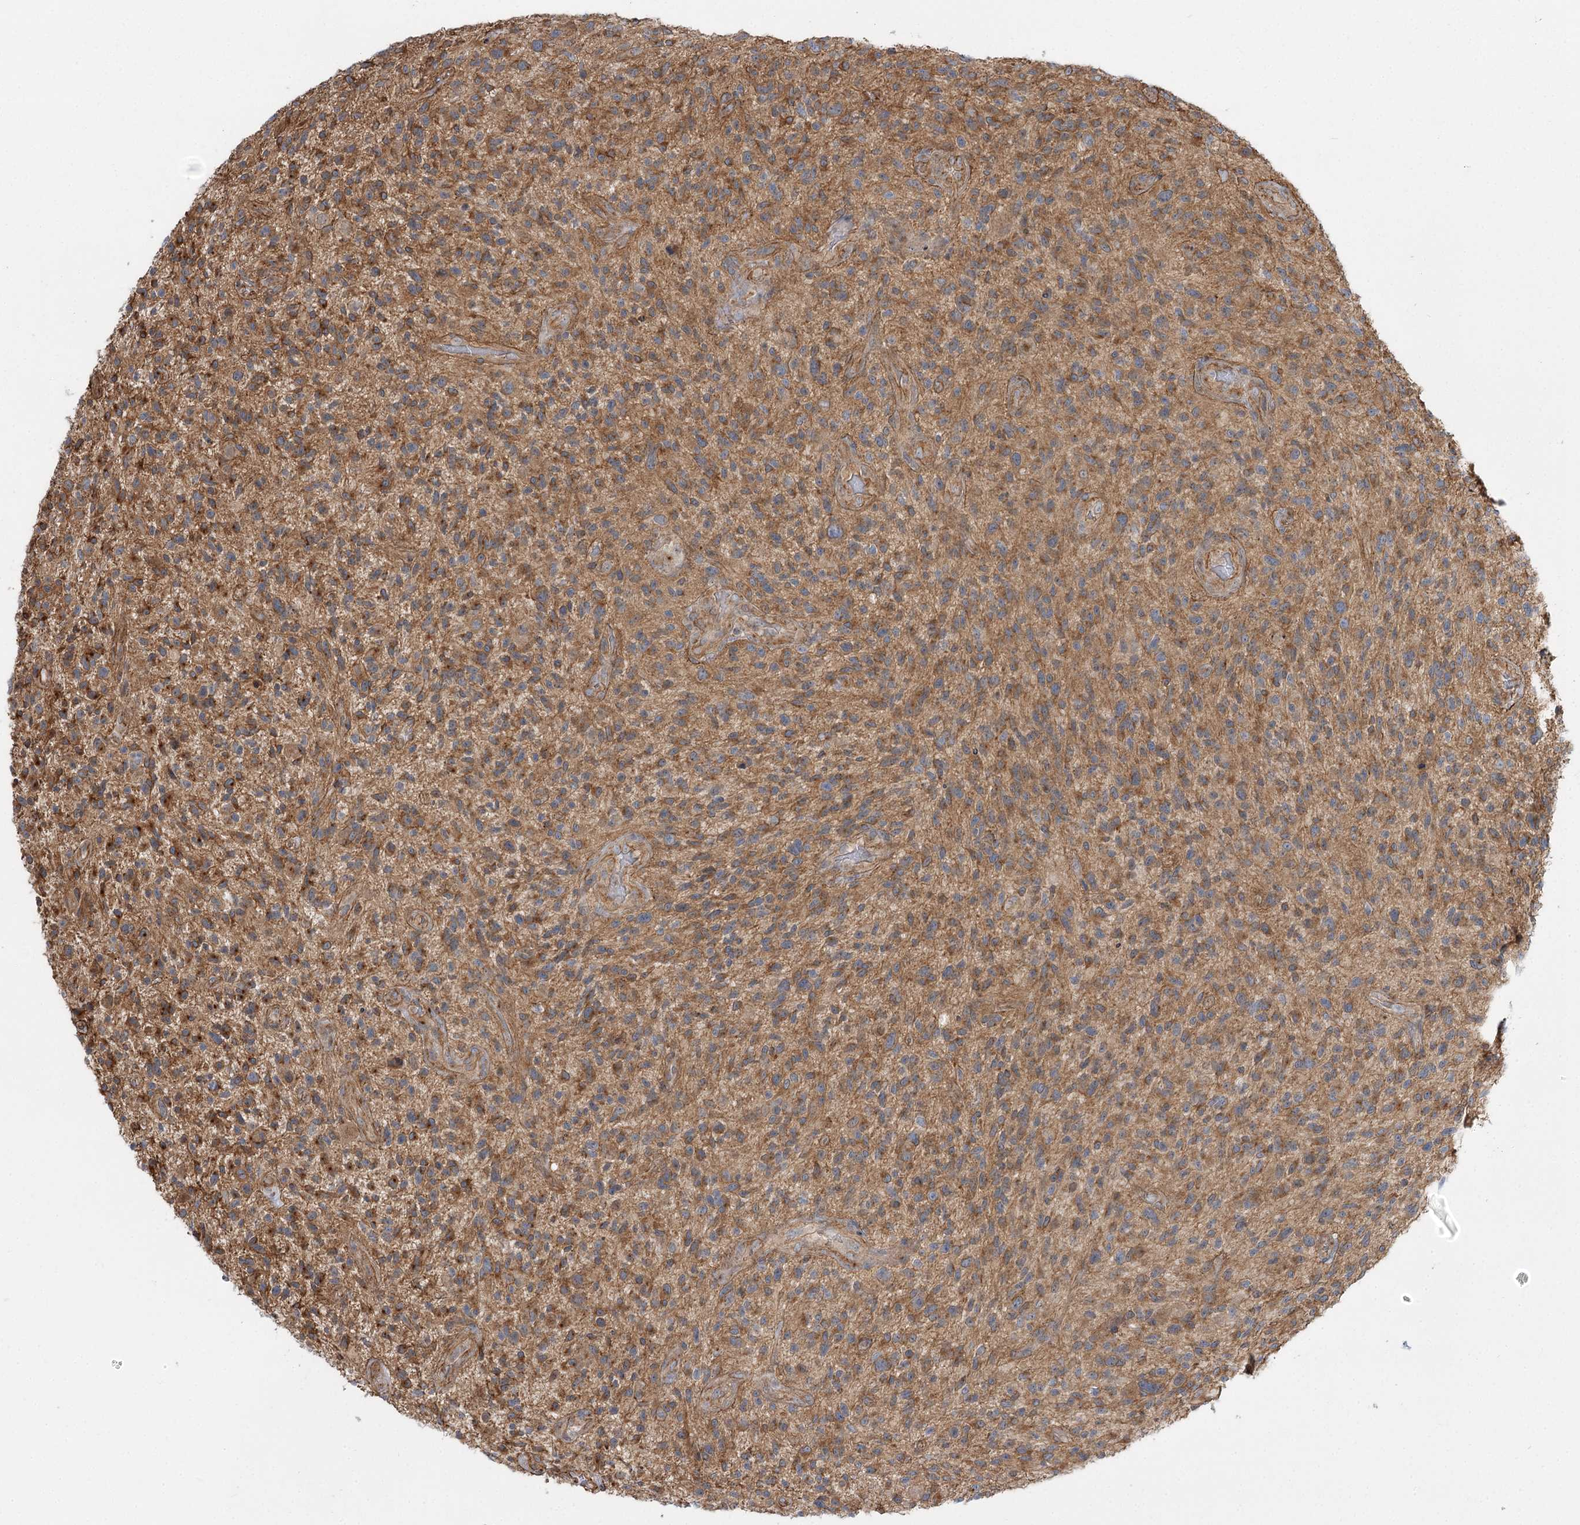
{"staining": {"intensity": "moderate", "quantity": ">75%", "location": "cytoplasmic/membranous"}, "tissue": "glioma", "cell_type": "Tumor cells", "image_type": "cancer", "snomed": [{"axis": "morphology", "description": "Glioma, malignant, High grade"}, {"axis": "topography", "description": "Brain"}], "caption": "Moderate cytoplasmic/membranous protein expression is appreciated in about >75% of tumor cells in malignant high-grade glioma. (brown staining indicates protein expression, while blue staining denotes nuclei).", "gene": "SH3BP5L", "patient": {"sex": "male", "age": 47}}